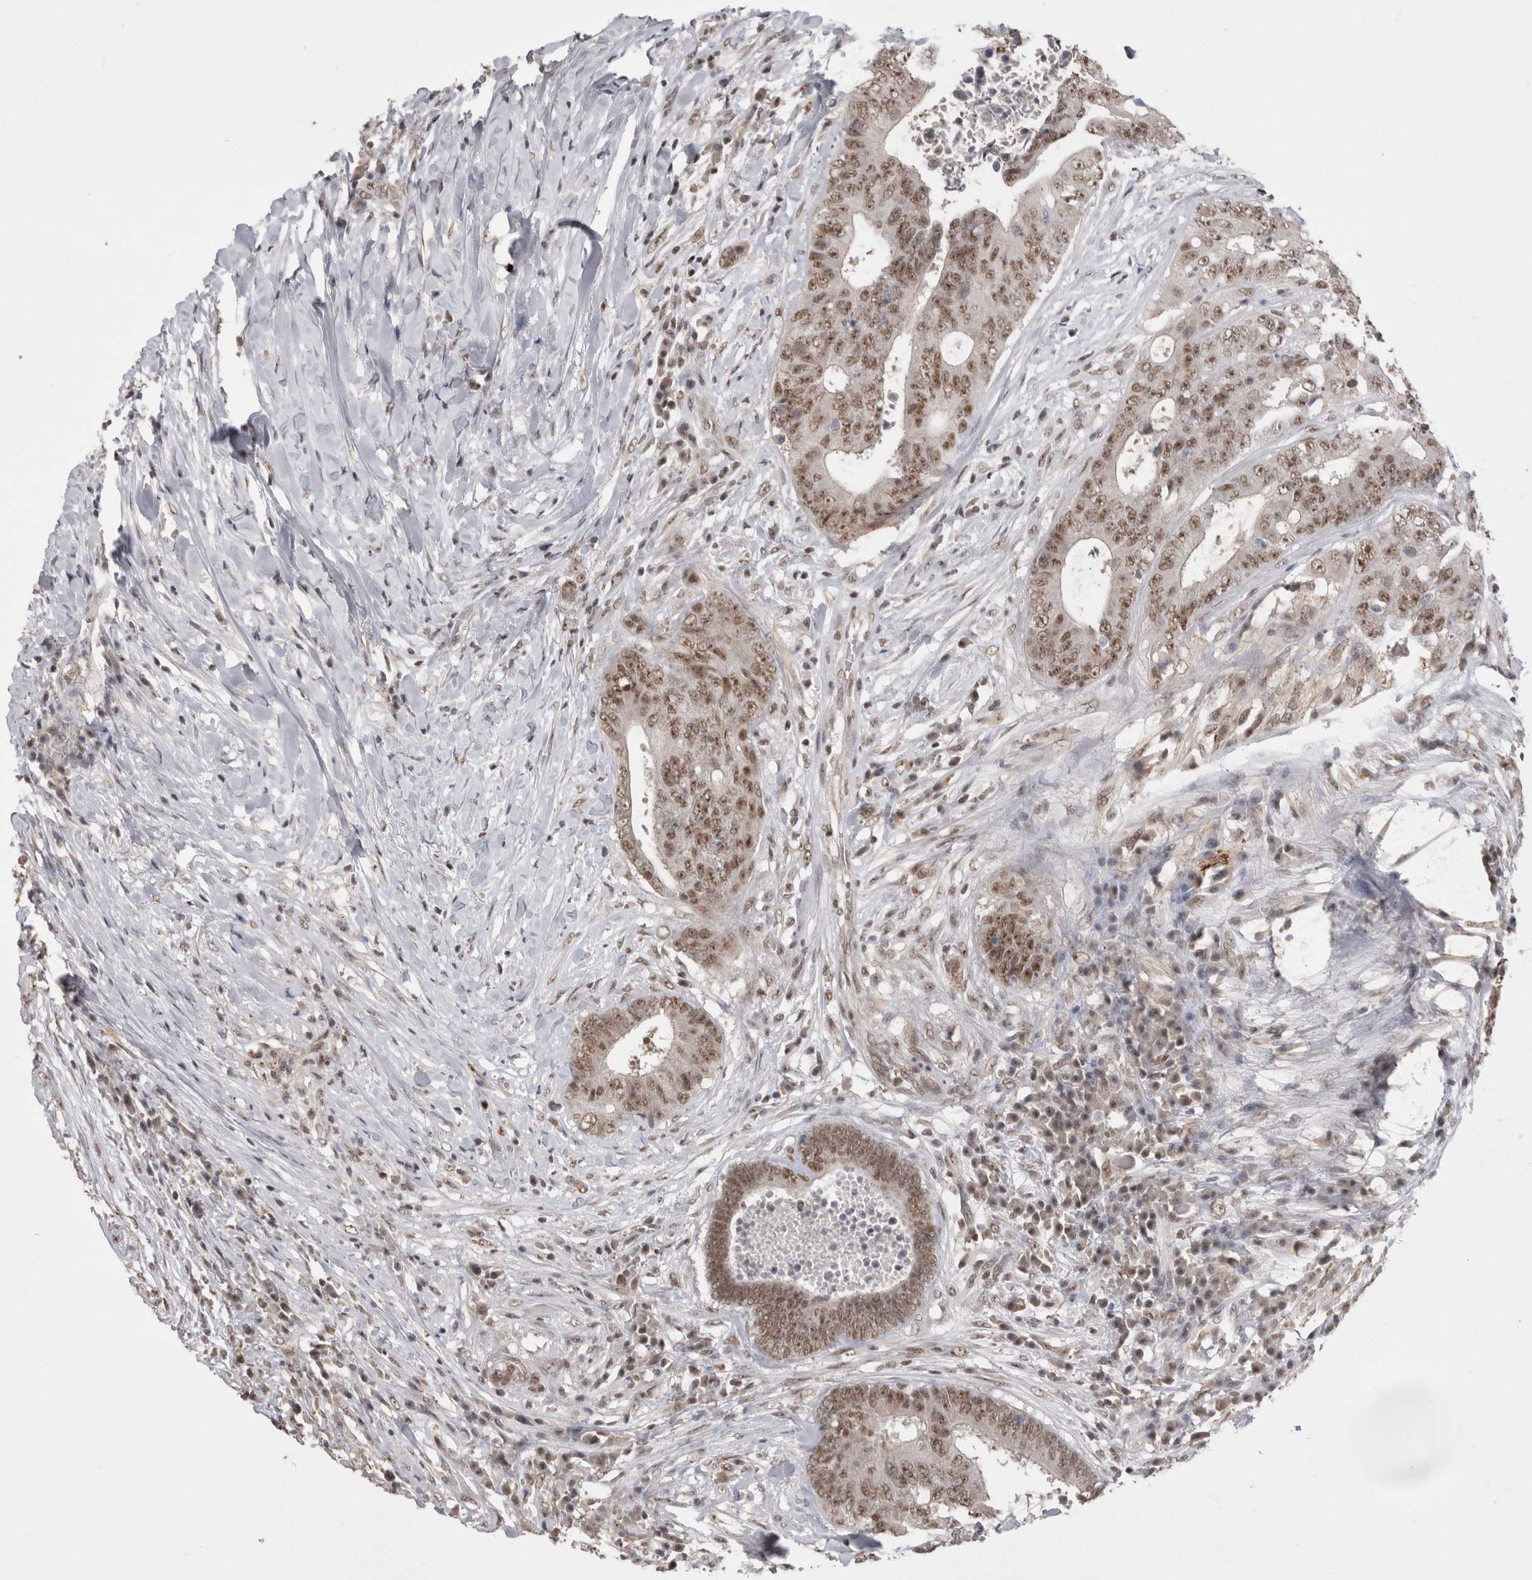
{"staining": {"intensity": "moderate", "quantity": ">75%", "location": "nuclear"}, "tissue": "colorectal cancer", "cell_type": "Tumor cells", "image_type": "cancer", "snomed": [{"axis": "morphology", "description": "Adenocarcinoma, NOS"}, {"axis": "topography", "description": "Rectum"}], "caption": "Human colorectal cancer (adenocarcinoma) stained with a protein marker exhibits moderate staining in tumor cells.", "gene": "DAXX", "patient": {"sex": "male", "age": 72}}